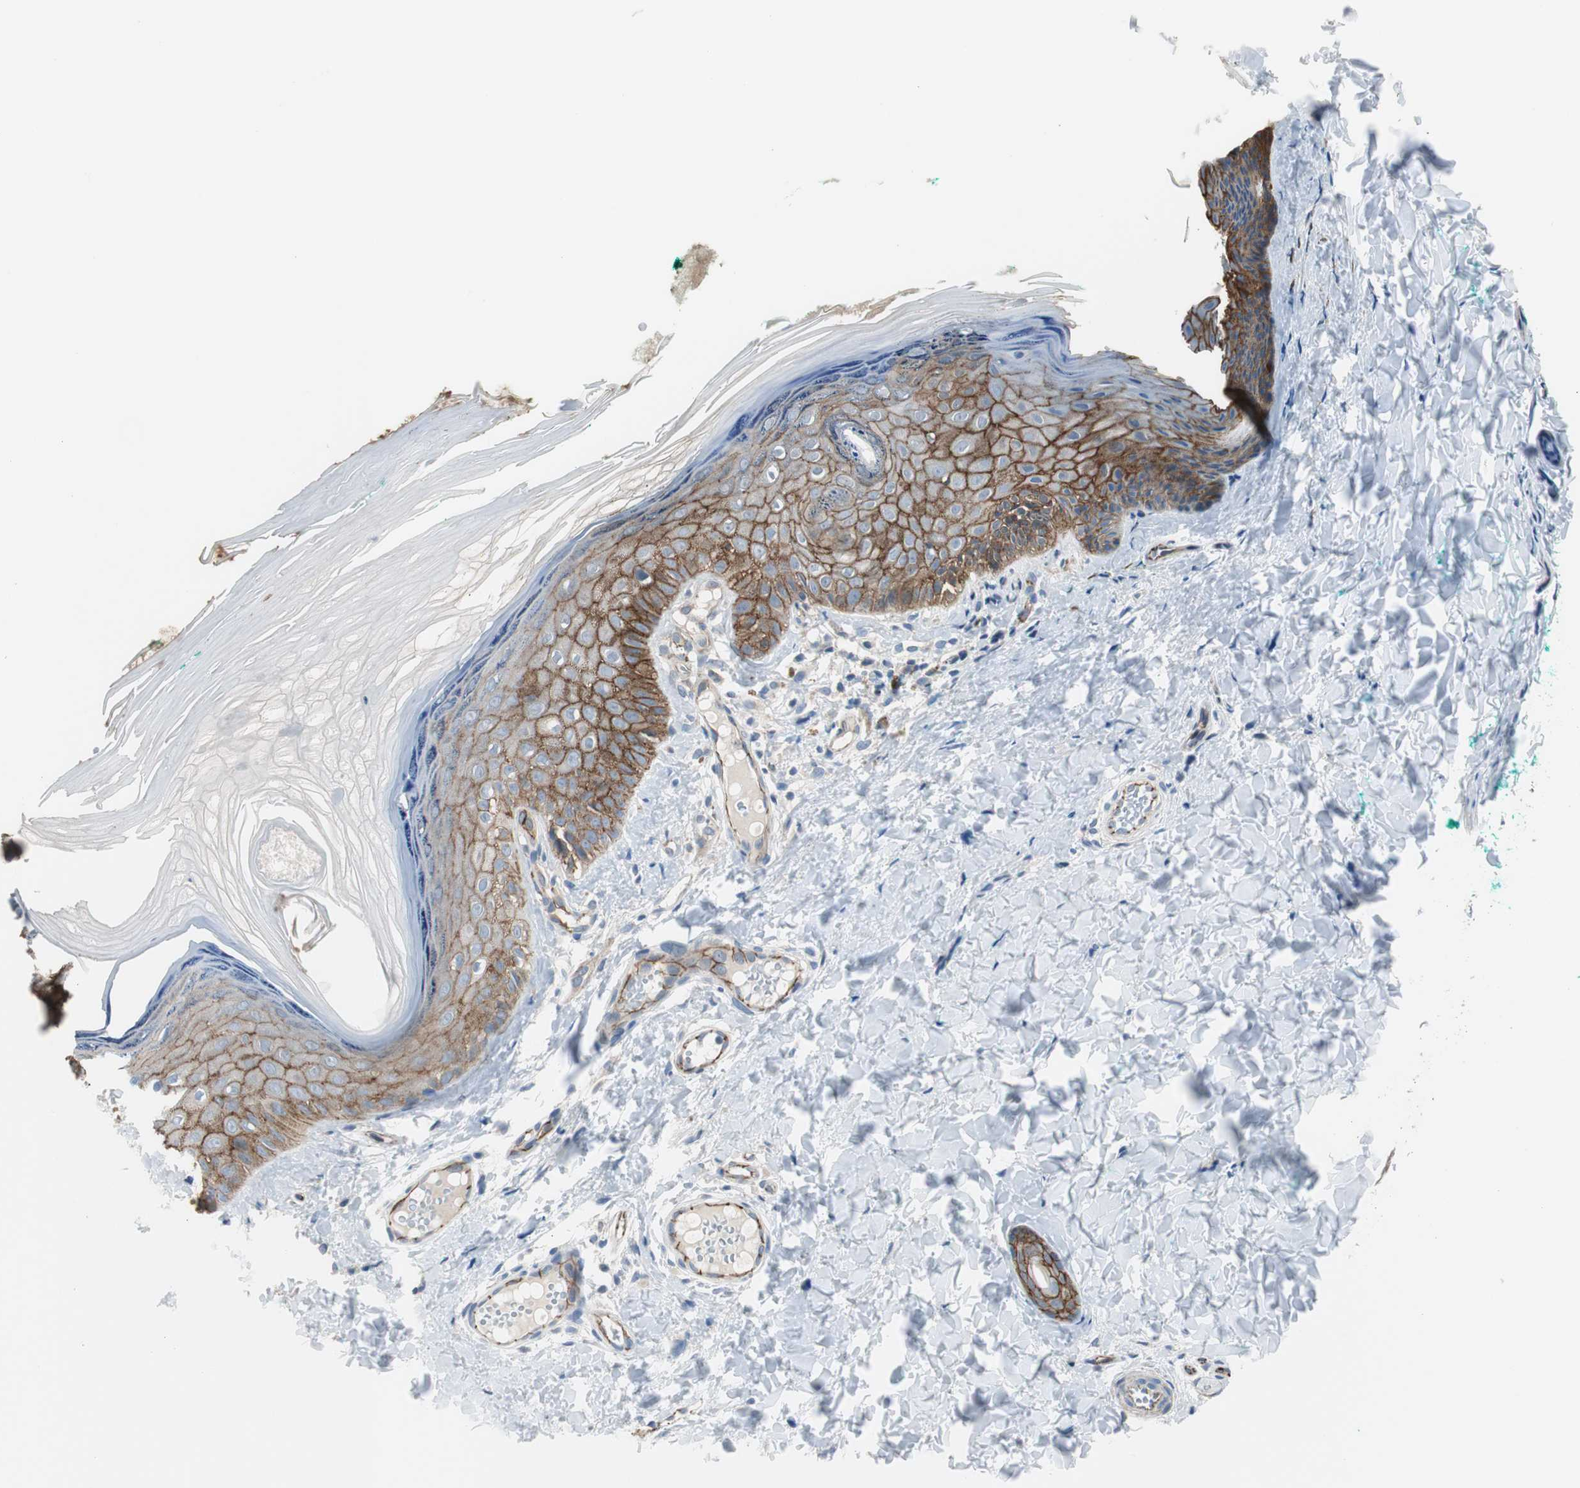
{"staining": {"intensity": "negative", "quantity": "none", "location": "none"}, "tissue": "skin", "cell_type": "Fibroblasts", "image_type": "normal", "snomed": [{"axis": "morphology", "description": "Normal tissue, NOS"}, {"axis": "topography", "description": "Skin"}], "caption": "This is an immunohistochemistry photomicrograph of normal skin. There is no expression in fibroblasts.", "gene": "STXBP4", "patient": {"sex": "male", "age": 26}}